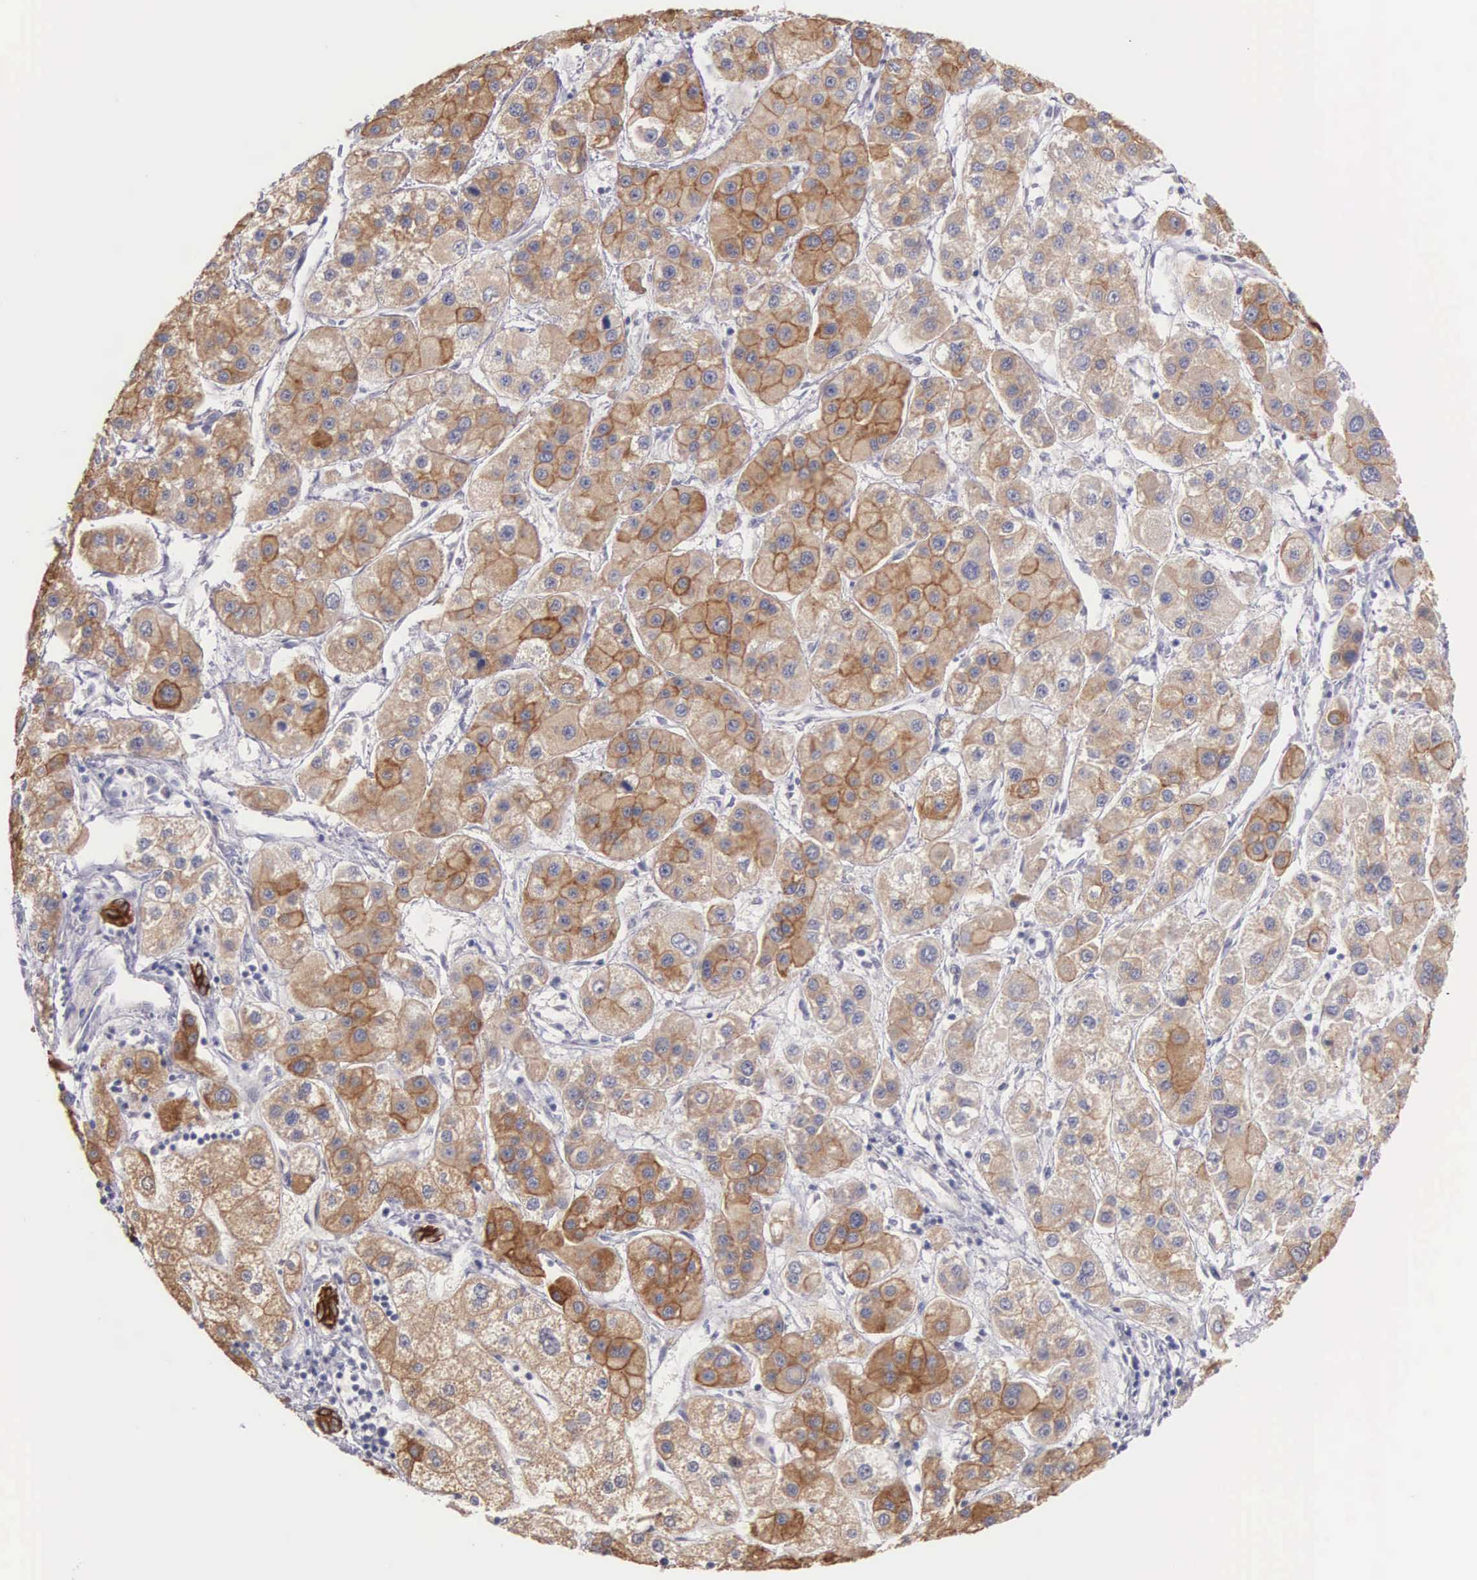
{"staining": {"intensity": "moderate", "quantity": "25%-75%", "location": "cytoplasmic/membranous"}, "tissue": "liver cancer", "cell_type": "Tumor cells", "image_type": "cancer", "snomed": [{"axis": "morphology", "description": "Carcinoma, Hepatocellular, NOS"}, {"axis": "topography", "description": "Liver"}], "caption": "Immunohistochemical staining of human liver cancer (hepatocellular carcinoma) demonstrates medium levels of moderate cytoplasmic/membranous positivity in approximately 25%-75% of tumor cells.", "gene": "PIR", "patient": {"sex": "female", "age": 85}}